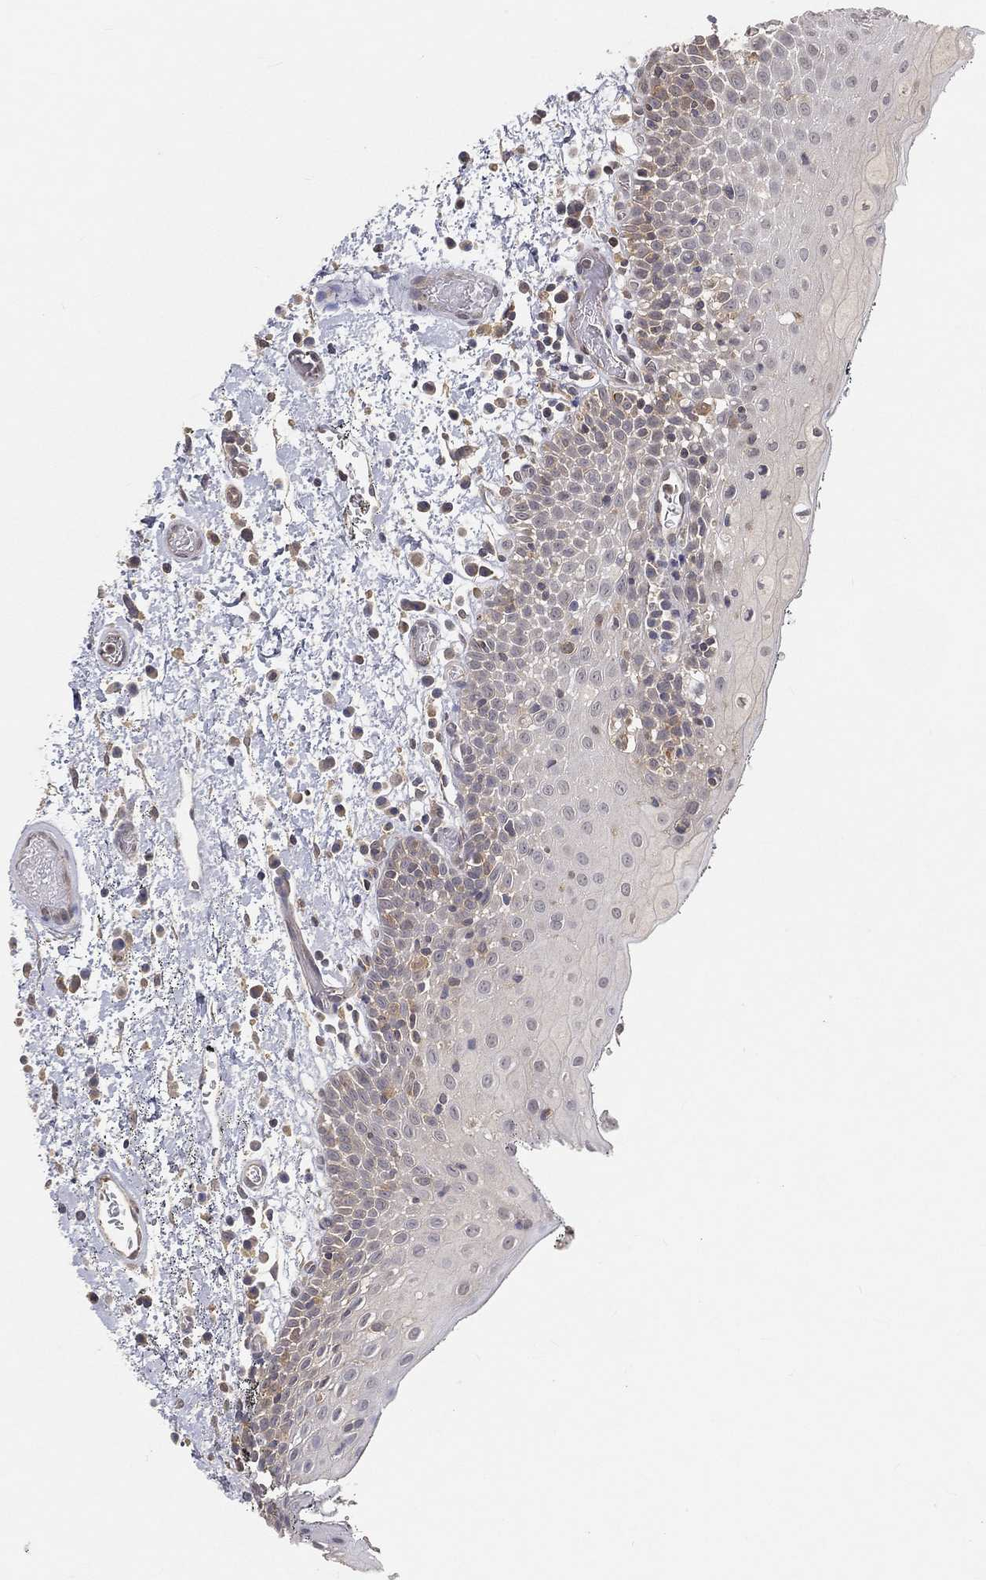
{"staining": {"intensity": "negative", "quantity": "none", "location": "none"}, "tissue": "oral mucosa", "cell_type": "Squamous epithelial cells", "image_type": "normal", "snomed": [{"axis": "morphology", "description": "Normal tissue, NOS"}, {"axis": "morphology", "description": "Squamous cell carcinoma, NOS"}, {"axis": "topography", "description": "Oral tissue"}, {"axis": "topography", "description": "Tounge, NOS"}, {"axis": "topography", "description": "Head-Neck"}], "caption": "Immunohistochemical staining of unremarkable oral mucosa reveals no significant positivity in squamous epithelial cells.", "gene": "MAPK1", "patient": {"sex": "female", "age": 80}}